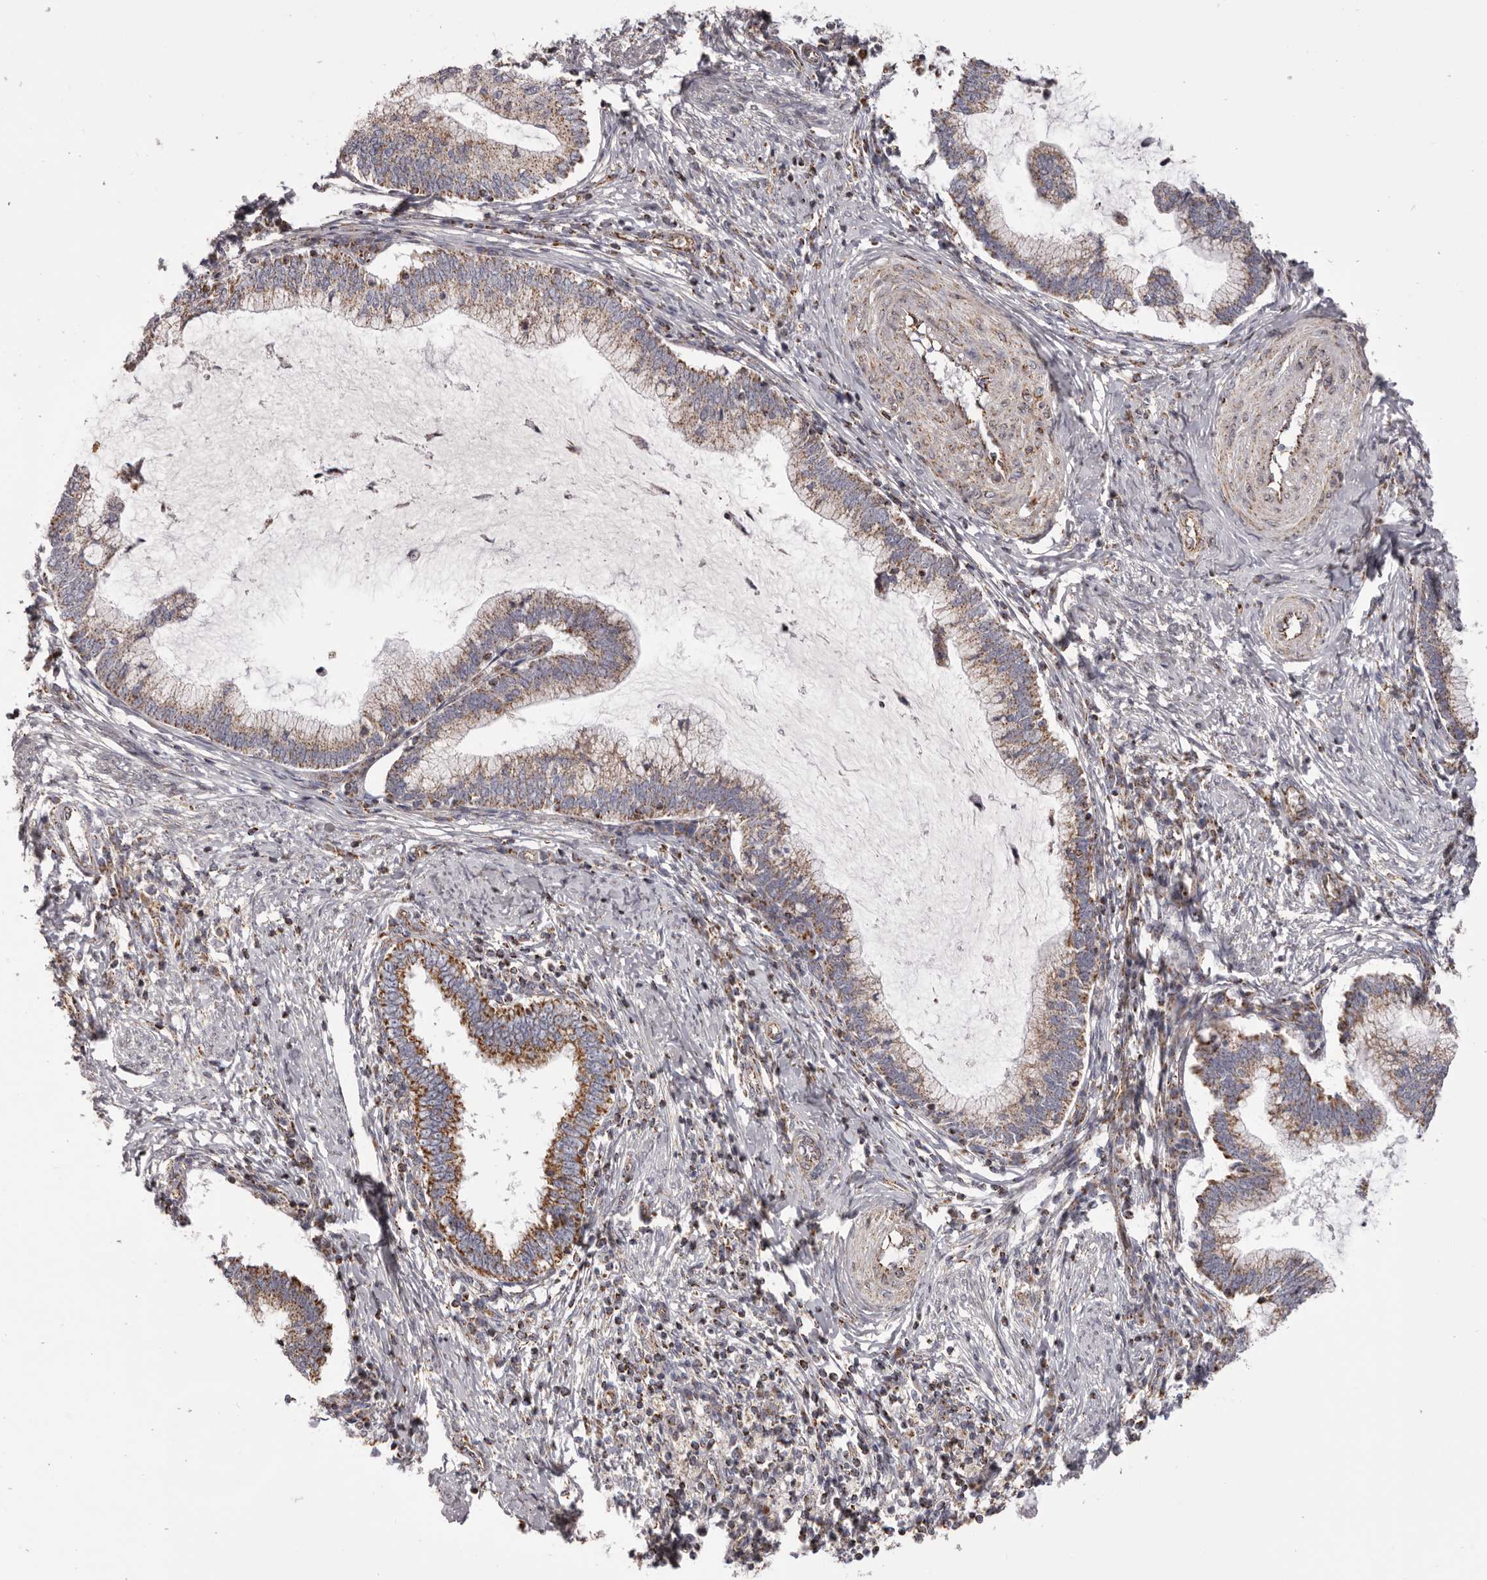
{"staining": {"intensity": "moderate", "quantity": ">75%", "location": "cytoplasmic/membranous"}, "tissue": "cervical cancer", "cell_type": "Tumor cells", "image_type": "cancer", "snomed": [{"axis": "morphology", "description": "Adenocarcinoma, NOS"}, {"axis": "topography", "description": "Cervix"}], "caption": "Tumor cells display moderate cytoplasmic/membranous expression in about >75% of cells in cervical cancer (adenocarcinoma).", "gene": "CHRM2", "patient": {"sex": "female", "age": 36}}